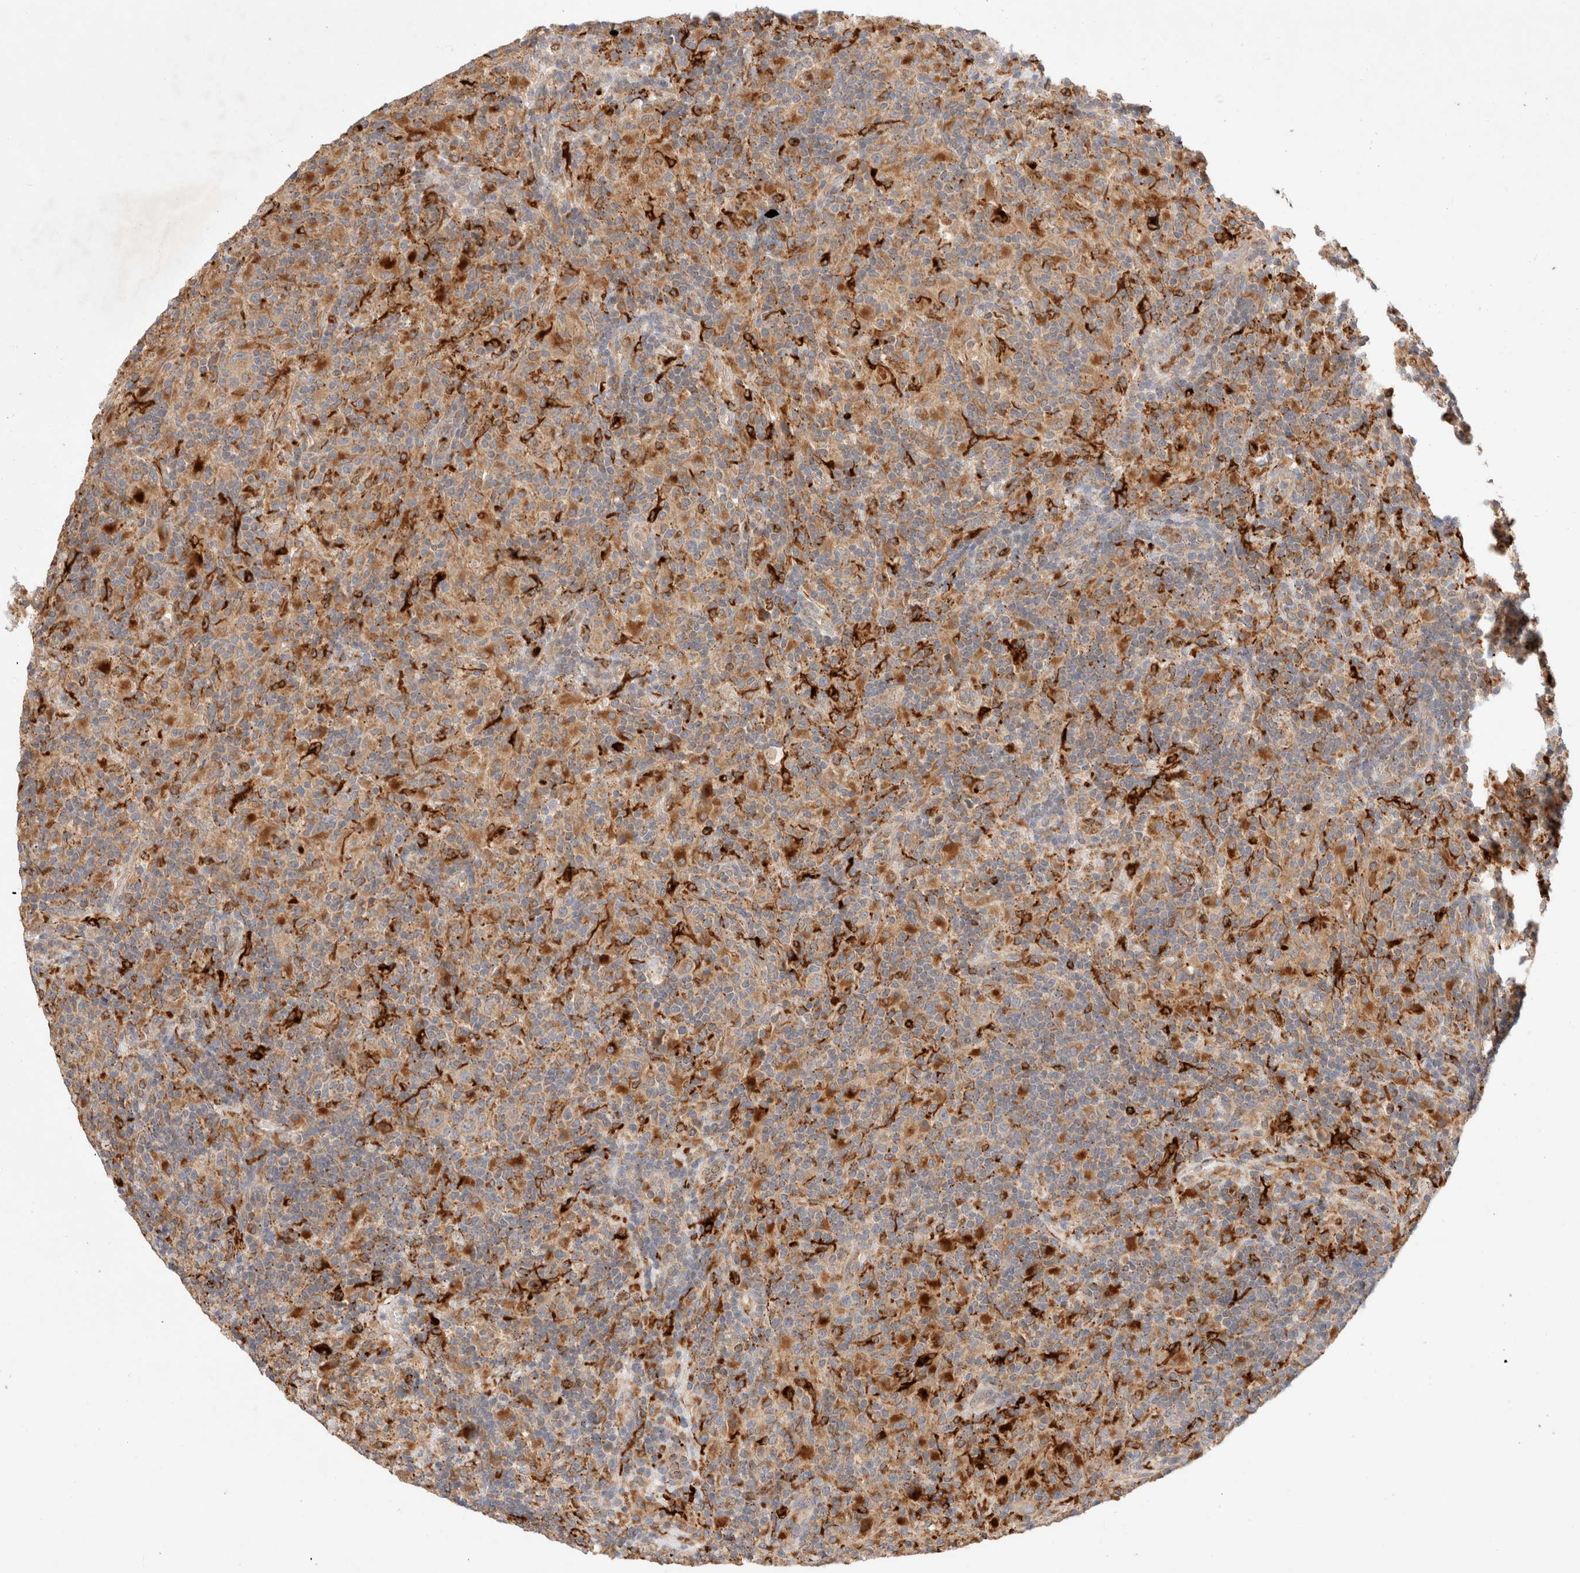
{"staining": {"intensity": "weak", "quantity": "<25%", "location": "cytoplasmic/membranous"}, "tissue": "lymphoma", "cell_type": "Tumor cells", "image_type": "cancer", "snomed": [{"axis": "morphology", "description": "Hodgkin's disease, NOS"}, {"axis": "topography", "description": "Lymph node"}], "caption": "High magnification brightfield microscopy of Hodgkin's disease stained with DAB (3,3'-diaminobenzidine) (brown) and counterstained with hematoxylin (blue): tumor cells show no significant positivity.", "gene": "RABEPK", "patient": {"sex": "male", "age": 70}}